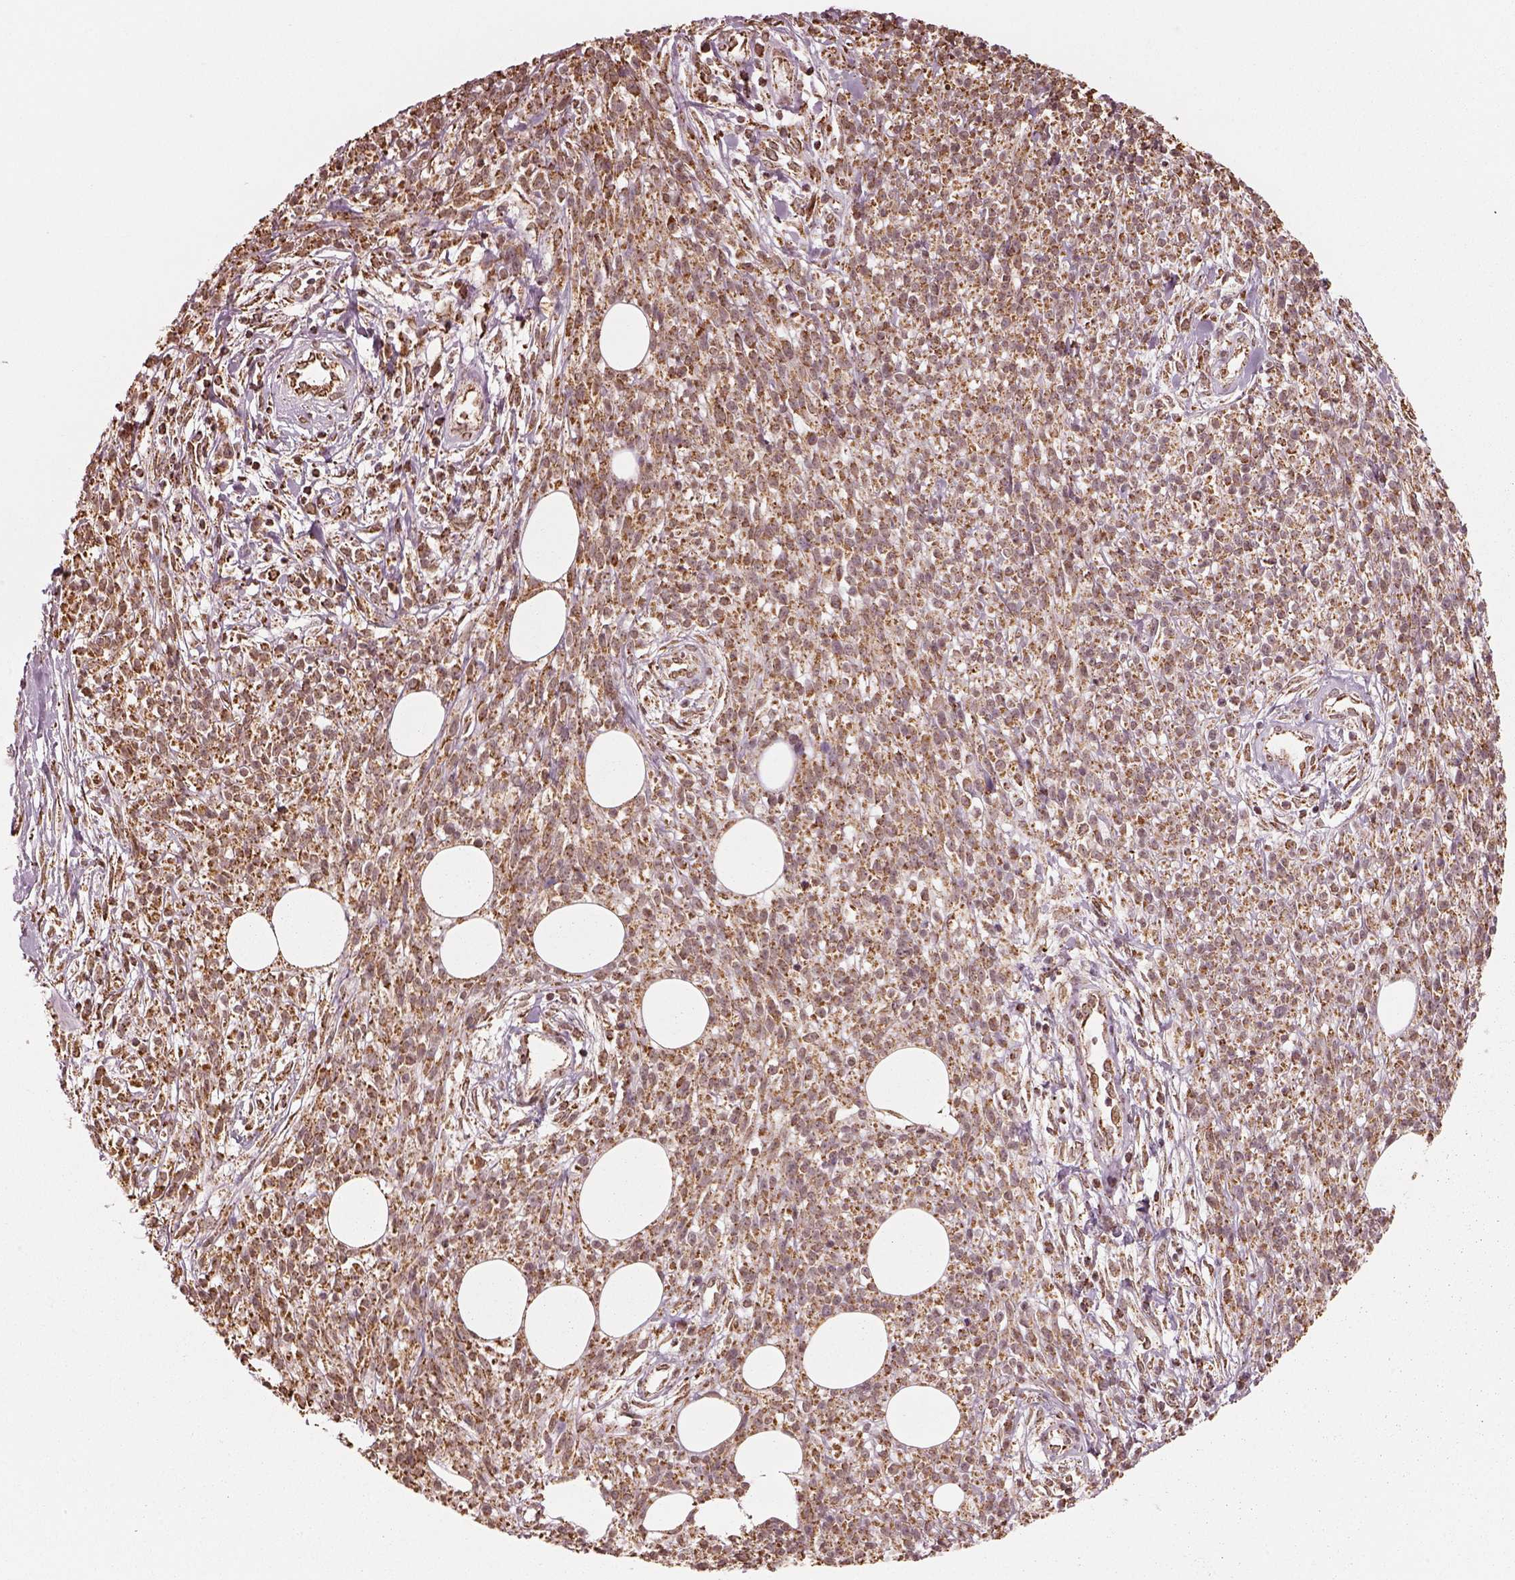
{"staining": {"intensity": "strong", "quantity": ">75%", "location": "cytoplasmic/membranous"}, "tissue": "melanoma", "cell_type": "Tumor cells", "image_type": "cancer", "snomed": [{"axis": "morphology", "description": "Malignant melanoma, NOS"}, {"axis": "topography", "description": "Skin"}, {"axis": "topography", "description": "Skin of trunk"}], "caption": "Brown immunohistochemical staining in melanoma reveals strong cytoplasmic/membranous positivity in about >75% of tumor cells. (DAB IHC, brown staining for protein, blue staining for nuclei).", "gene": "ACOT2", "patient": {"sex": "male", "age": 74}}